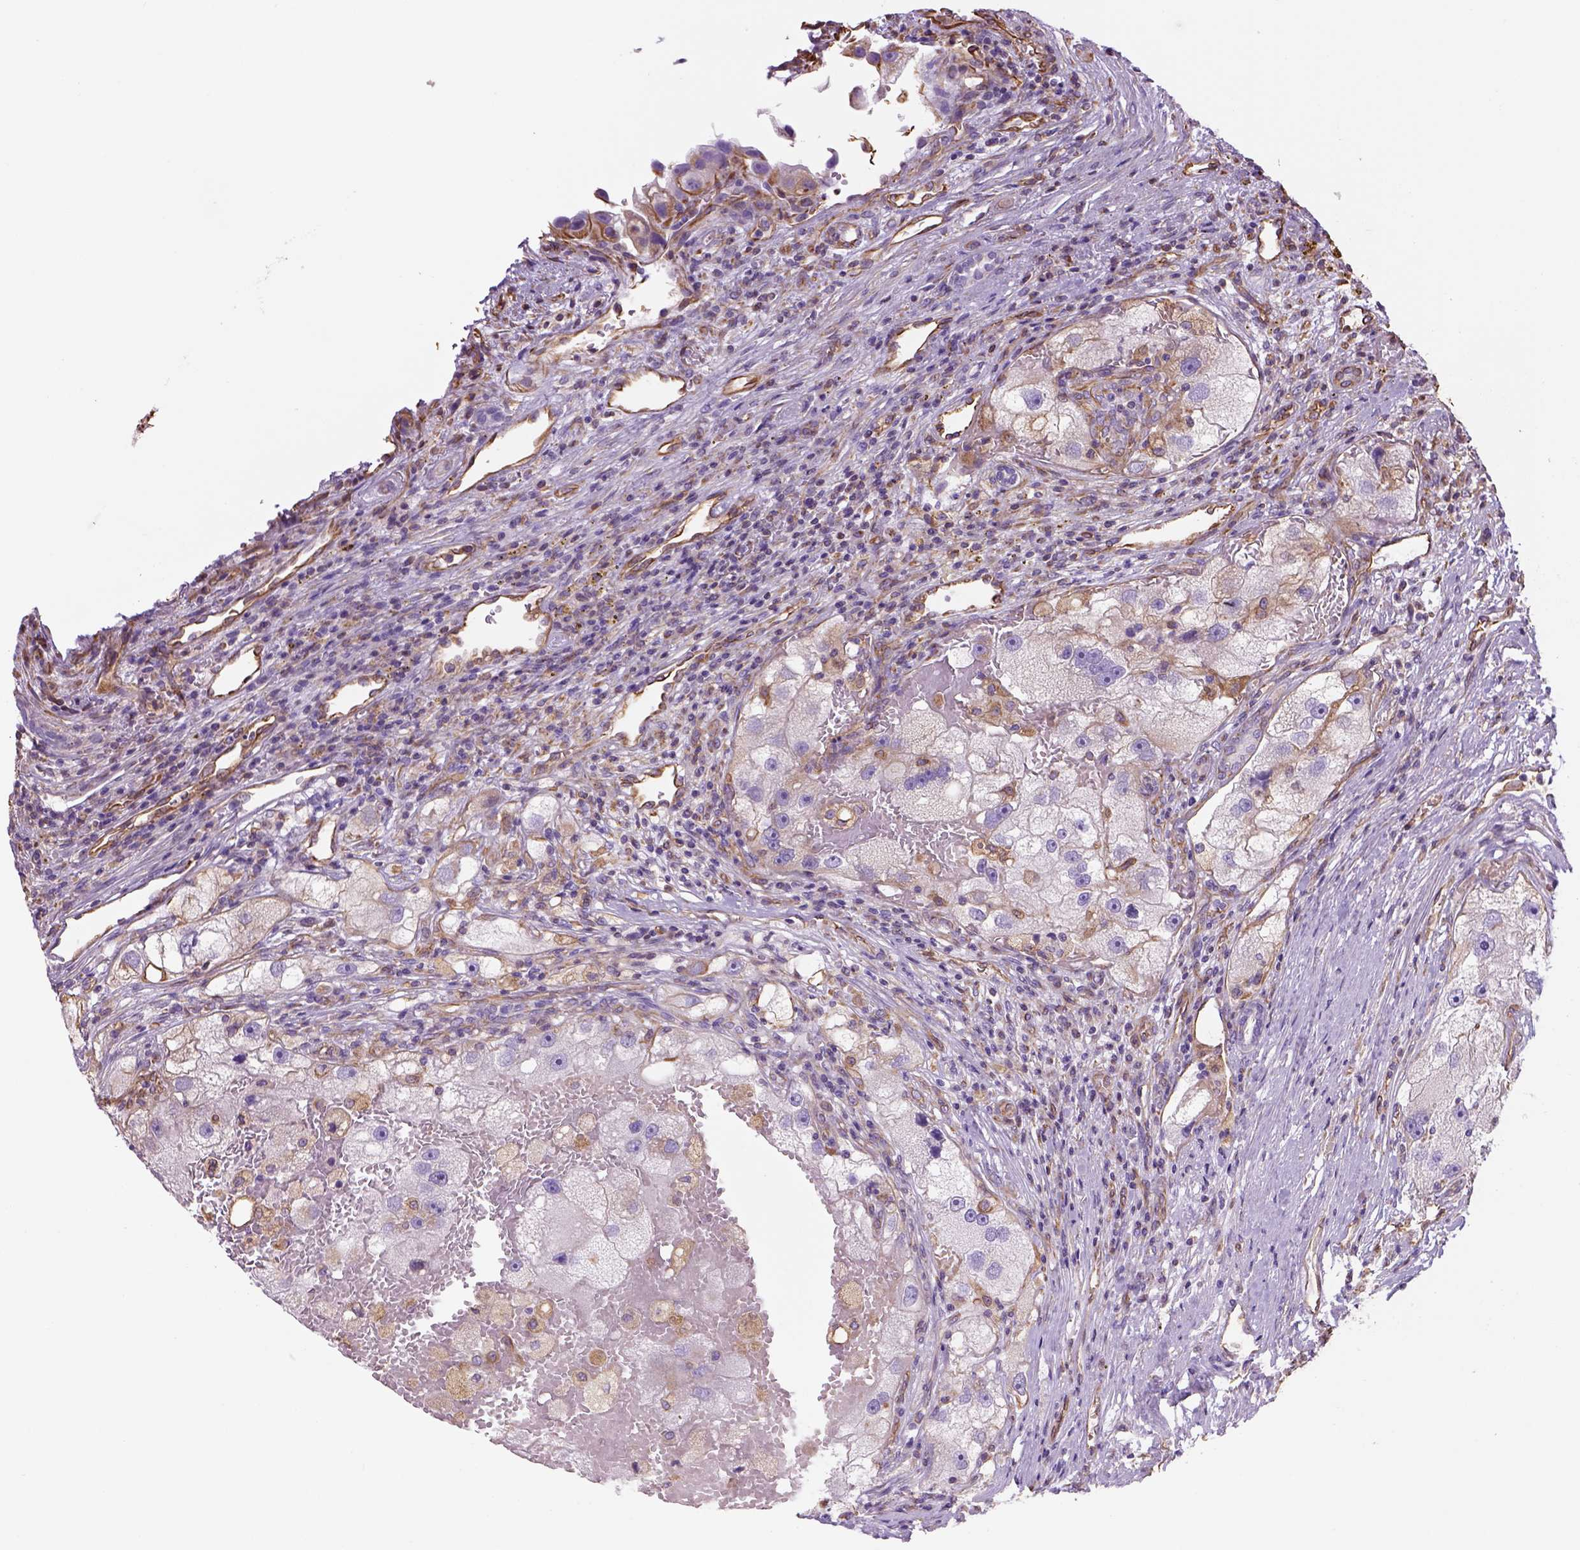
{"staining": {"intensity": "negative", "quantity": "none", "location": "none"}, "tissue": "renal cancer", "cell_type": "Tumor cells", "image_type": "cancer", "snomed": [{"axis": "morphology", "description": "Adenocarcinoma, NOS"}, {"axis": "topography", "description": "Kidney"}], "caption": "Tumor cells are negative for brown protein staining in renal adenocarcinoma.", "gene": "ZZZ3", "patient": {"sex": "male", "age": 63}}